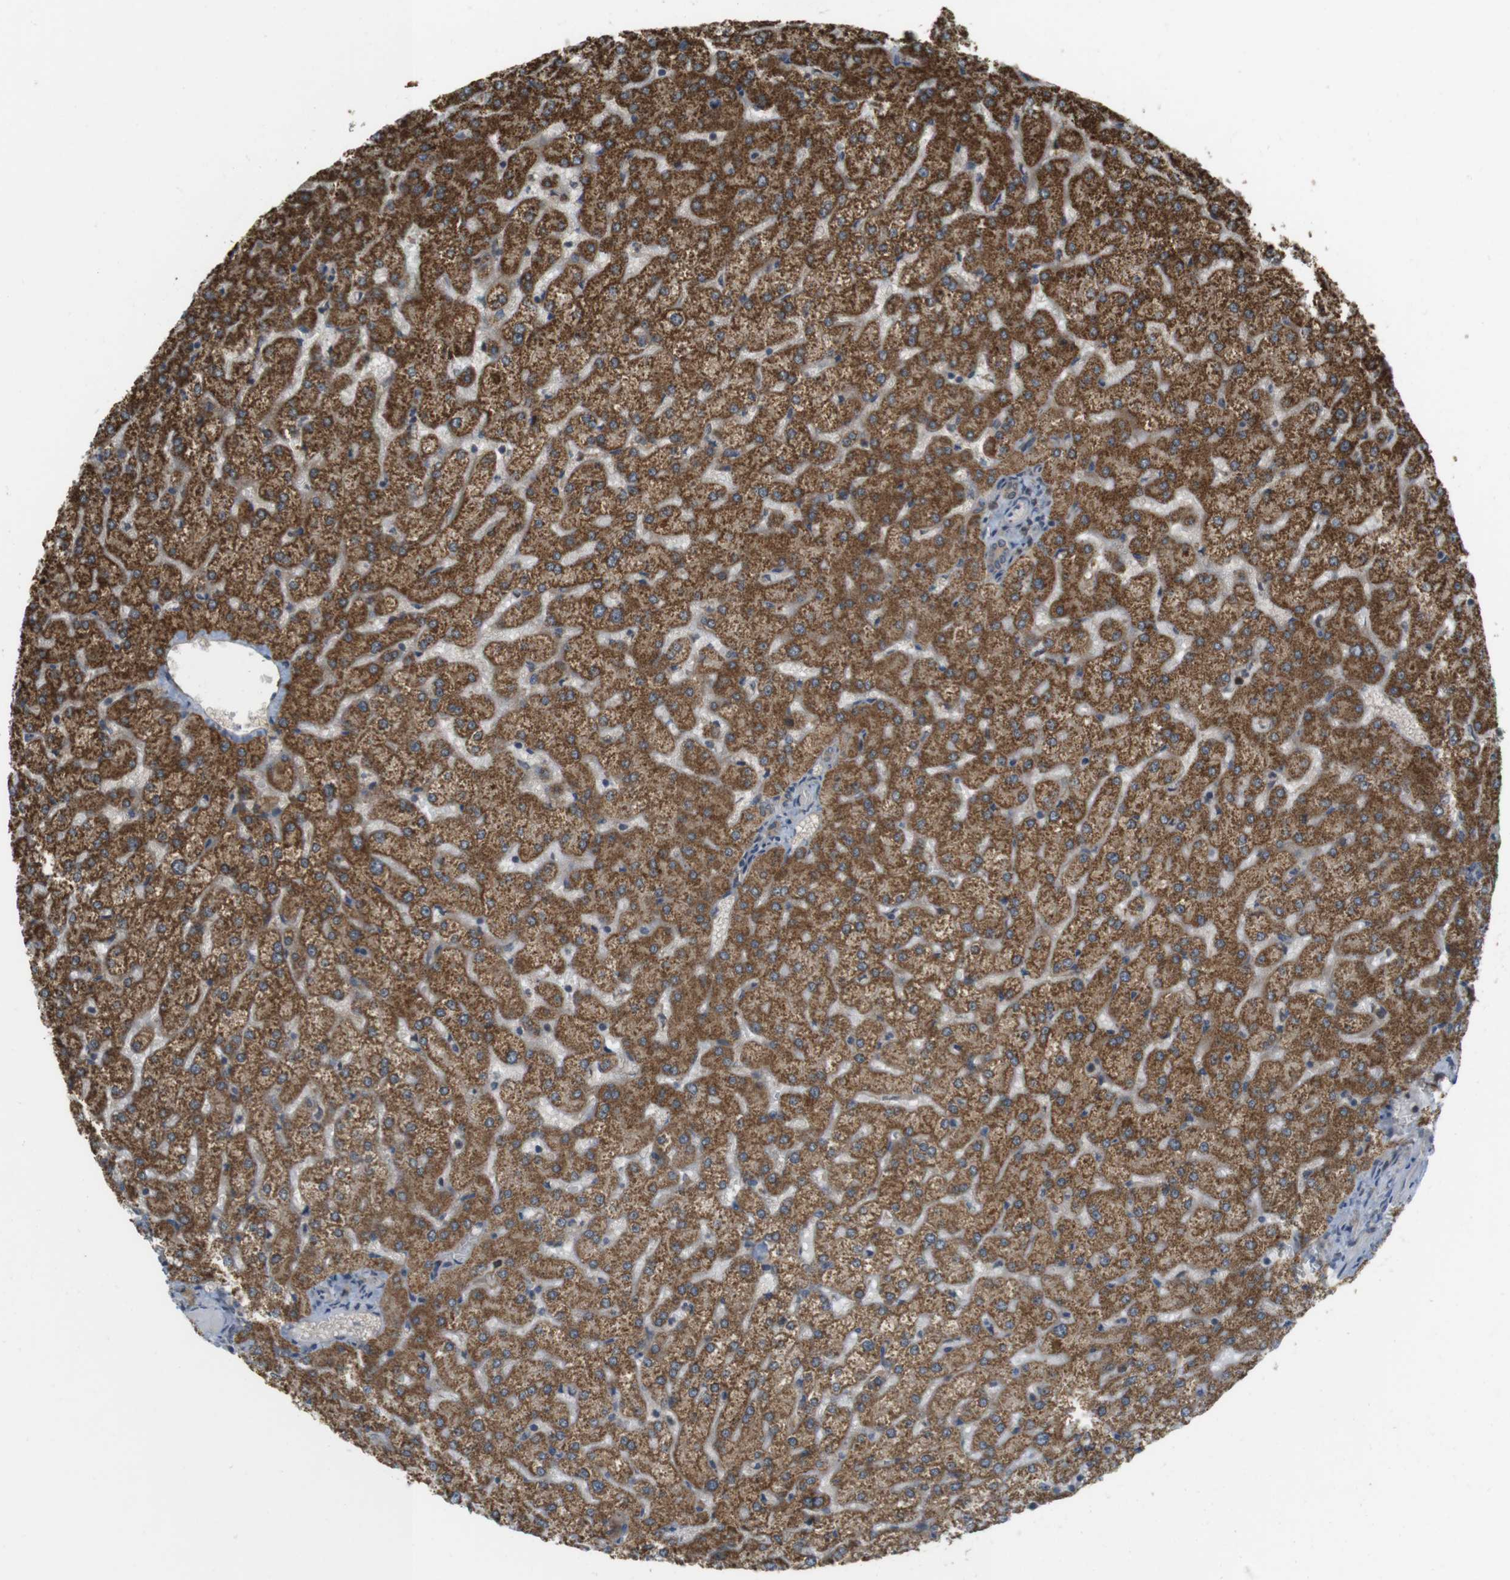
{"staining": {"intensity": "moderate", "quantity": ">75%", "location": "cytoplasmic/membranous"}, "tissue": "liver", "cell_type": "Cholangiocytes", "image_type": "normal", "snomed": [{"axis": "morphology", "description": "Normal tissue, NOS"}, {"axis": "topography", "description": "Liver"}], "caption": "Liver stained with immunohistochemistry (IHC) displays moderate cytoplasmic/membranous positivity in about >75% of cholangiocytes.", "gene": "RNF130", "patient": {"sex": "female", "age": 32}}